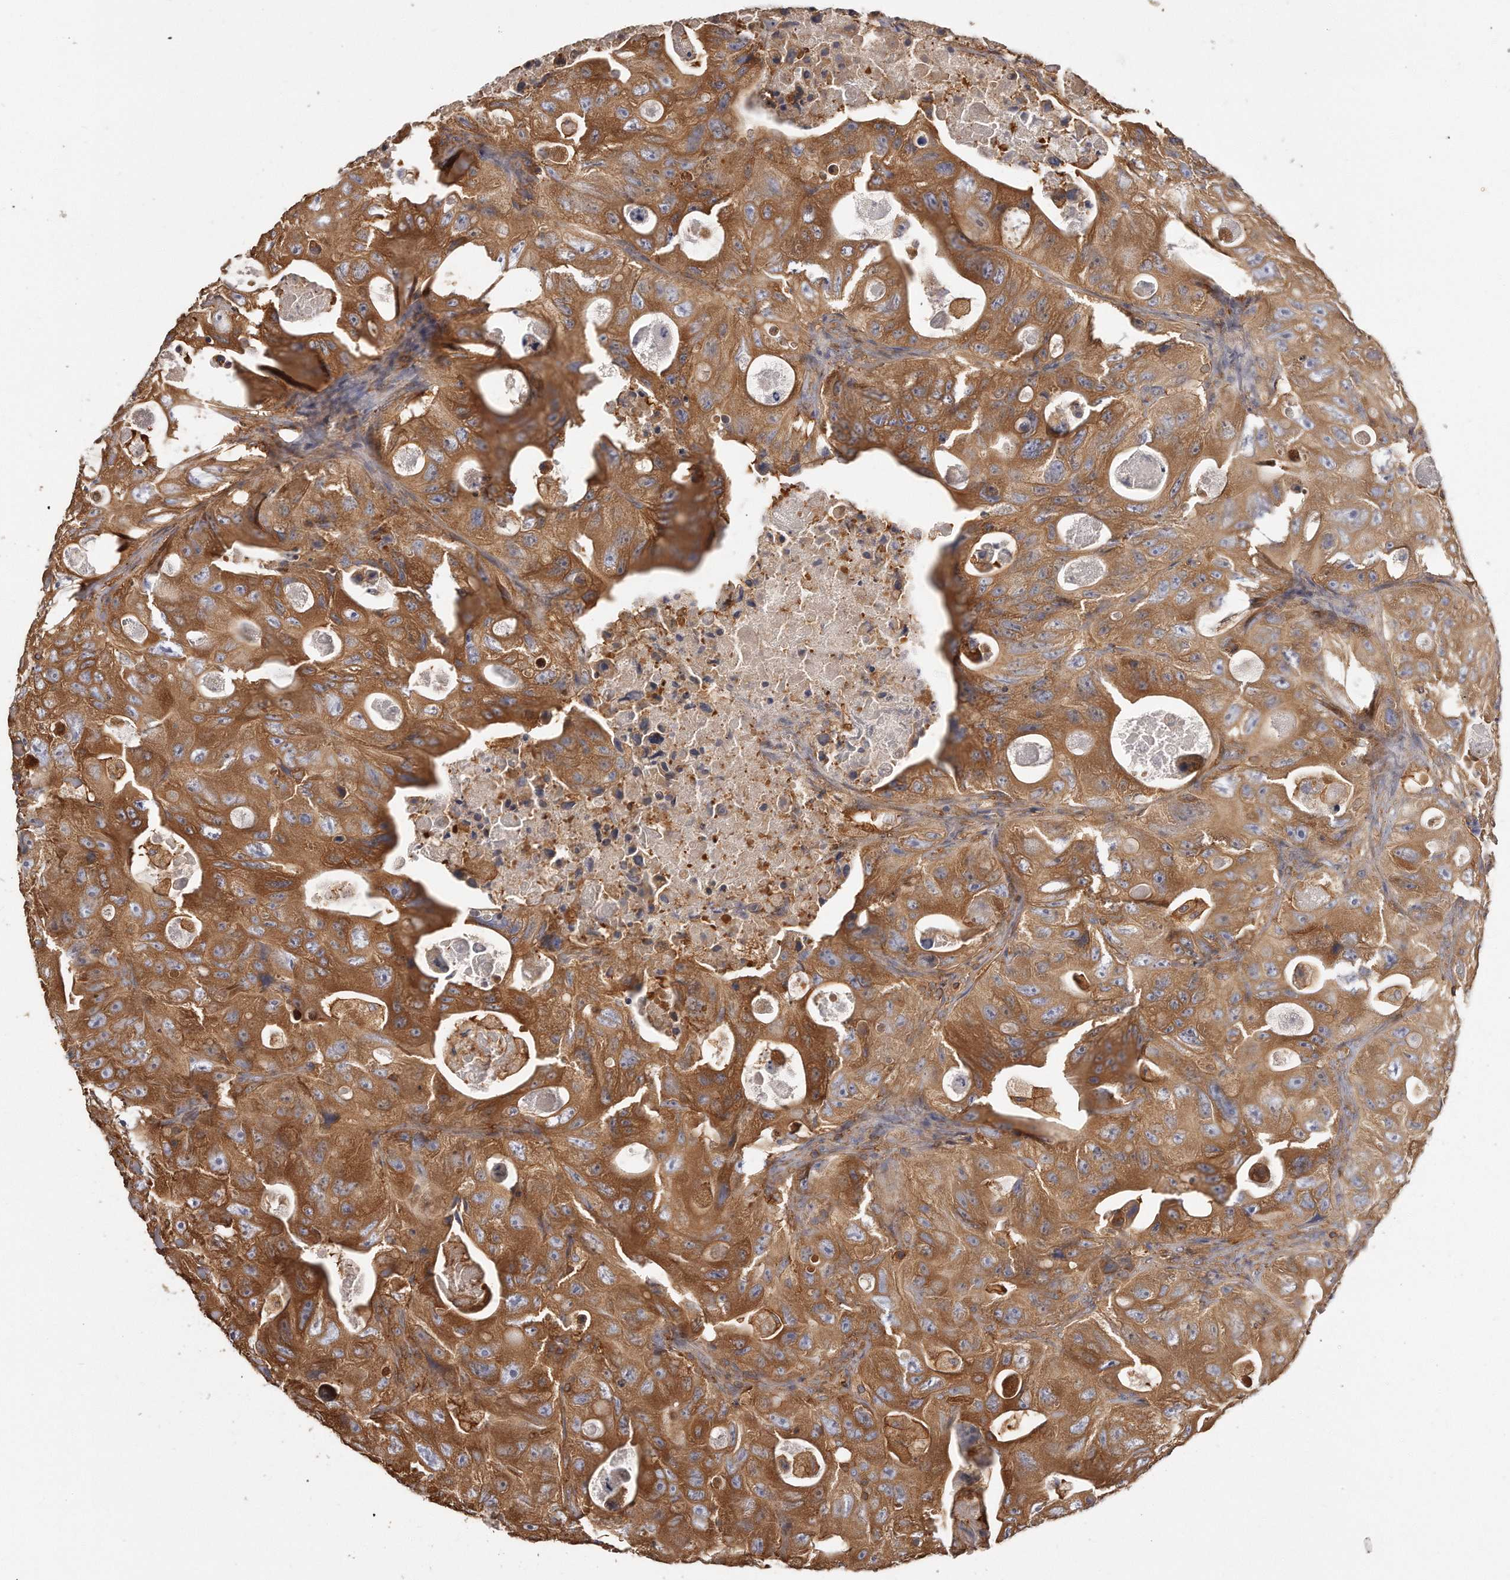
{"staining": {"intensity": "strong", "quantity": ">75%", "location": "cytoplasmic/membranous"}, "tissue": "colorectal cancer", "cell_type": "Tumor cells", "image_type": "cancer", "snomed": [{"axis": "morphology", "description": "Adenocarcinoma, NOS"}, {"axis": "topography", "description": "Colon"}], "caption": "Immunohistochemical staining of colorectal cancer displays high levels of strong cytoplasmic/membranous protein expression in approximately >75% of tumor cells. Using DAB (brown) and hematoxylin (blue) stains, captured at high magnification using brightfield microscopy.", "gene": "CAP1", "patient": {"sex": "female", "age": 46}}